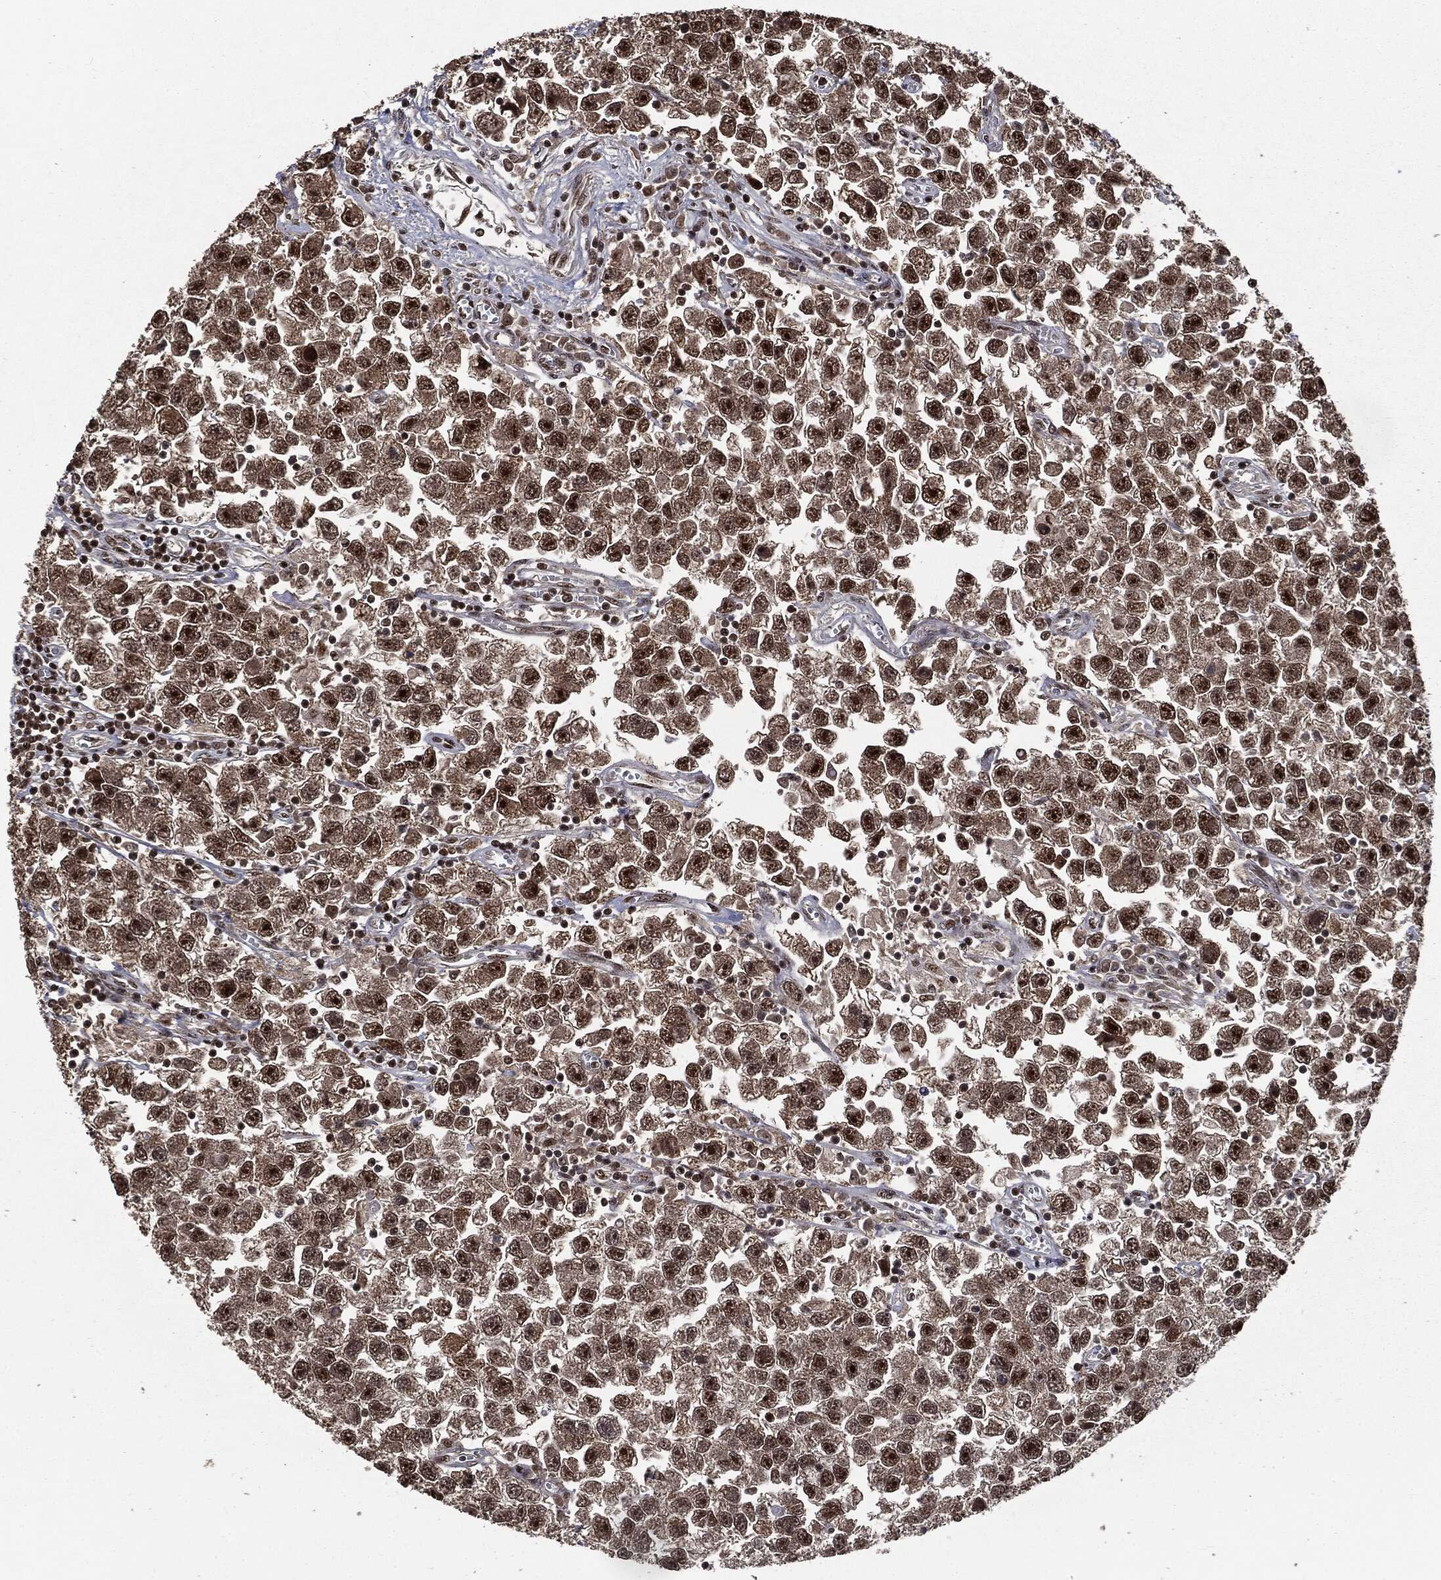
{"staining": {"intensity": "strong", "quantity": "25%-75%", "location": "nuclear"}, "tissue": "testis cancer", "cell_type": "Tumor cells", "image_type": "cancer", "snomed": [{"axis": "morphology", "description": "Seminoma, NOS"}, {"axis": "topography", "description": "Testis"}], "caption": "Immunohistochemistry (DAB) staining of human seminoma (testis) displays strong nuclear protein expression in approximately 25%-75% of tumor cells.", "gene": "DPH2", "patient": {"sex": "male", "age": 26}}